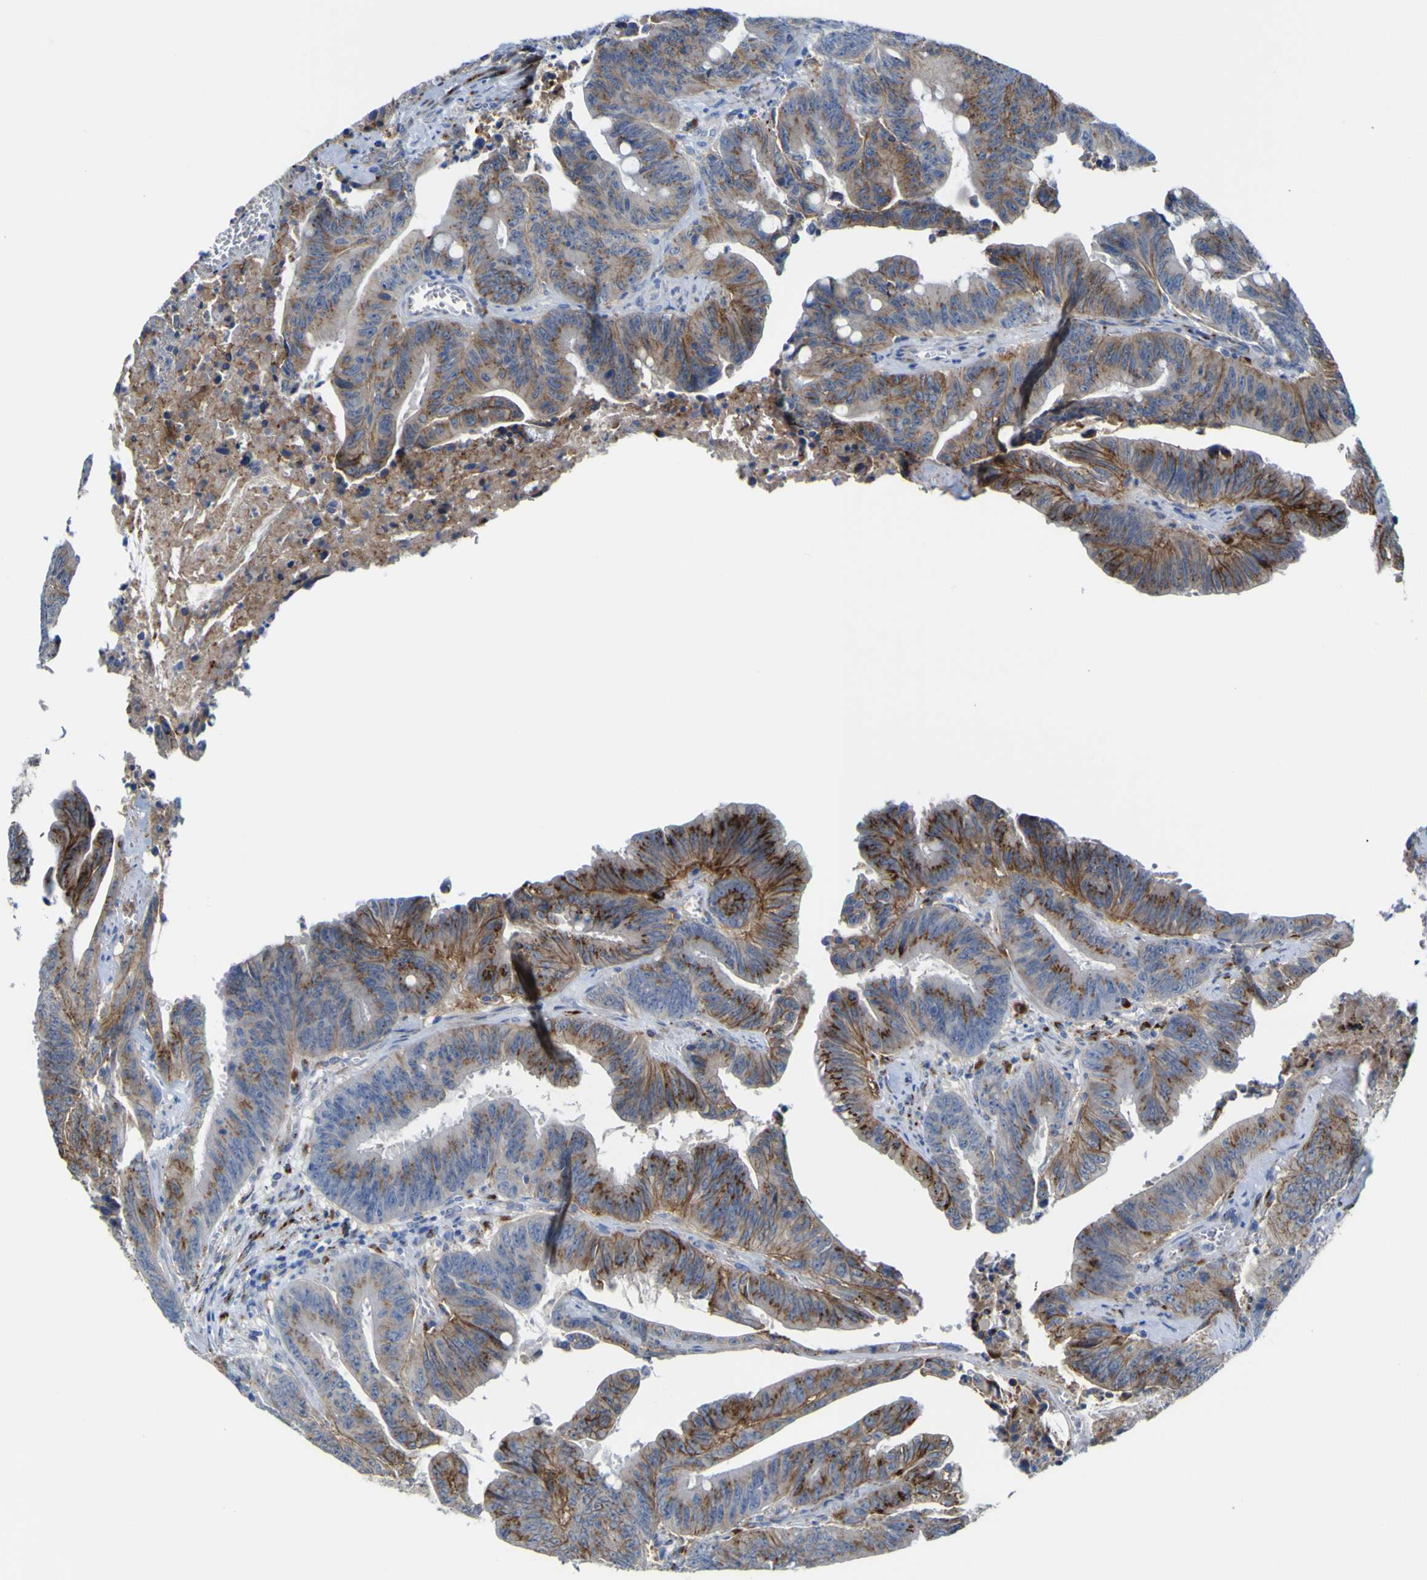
{"staining": {"intensity": "moderate", "quantity": ">75%", "location": "cytoplasmic/membranous"}, "tissue": "colorectal cancer", "cell_type": "Tumor cells", "image_type": "cancer", "snomed": [{"axis": "morphology", "description": "Adenocarcinoma, NOS"}, {"axis": "topography", "description": "Colon"}], "caption": "Immunohistochemical staining of human adenocarcinoma (colorectal) reveals medium levels of moderate cytoplasmic/membranous staining in approximately >75% of tumor cells. The staining was performed using DAB (3,3'-diaminobenzidine) to visualize the protein expression in brown, while the nuclei were stained in blue with hematoxylin (Magnification: 20x).", "gene": "PTPRF", "patient": {"sex": "male", "age": 45}}